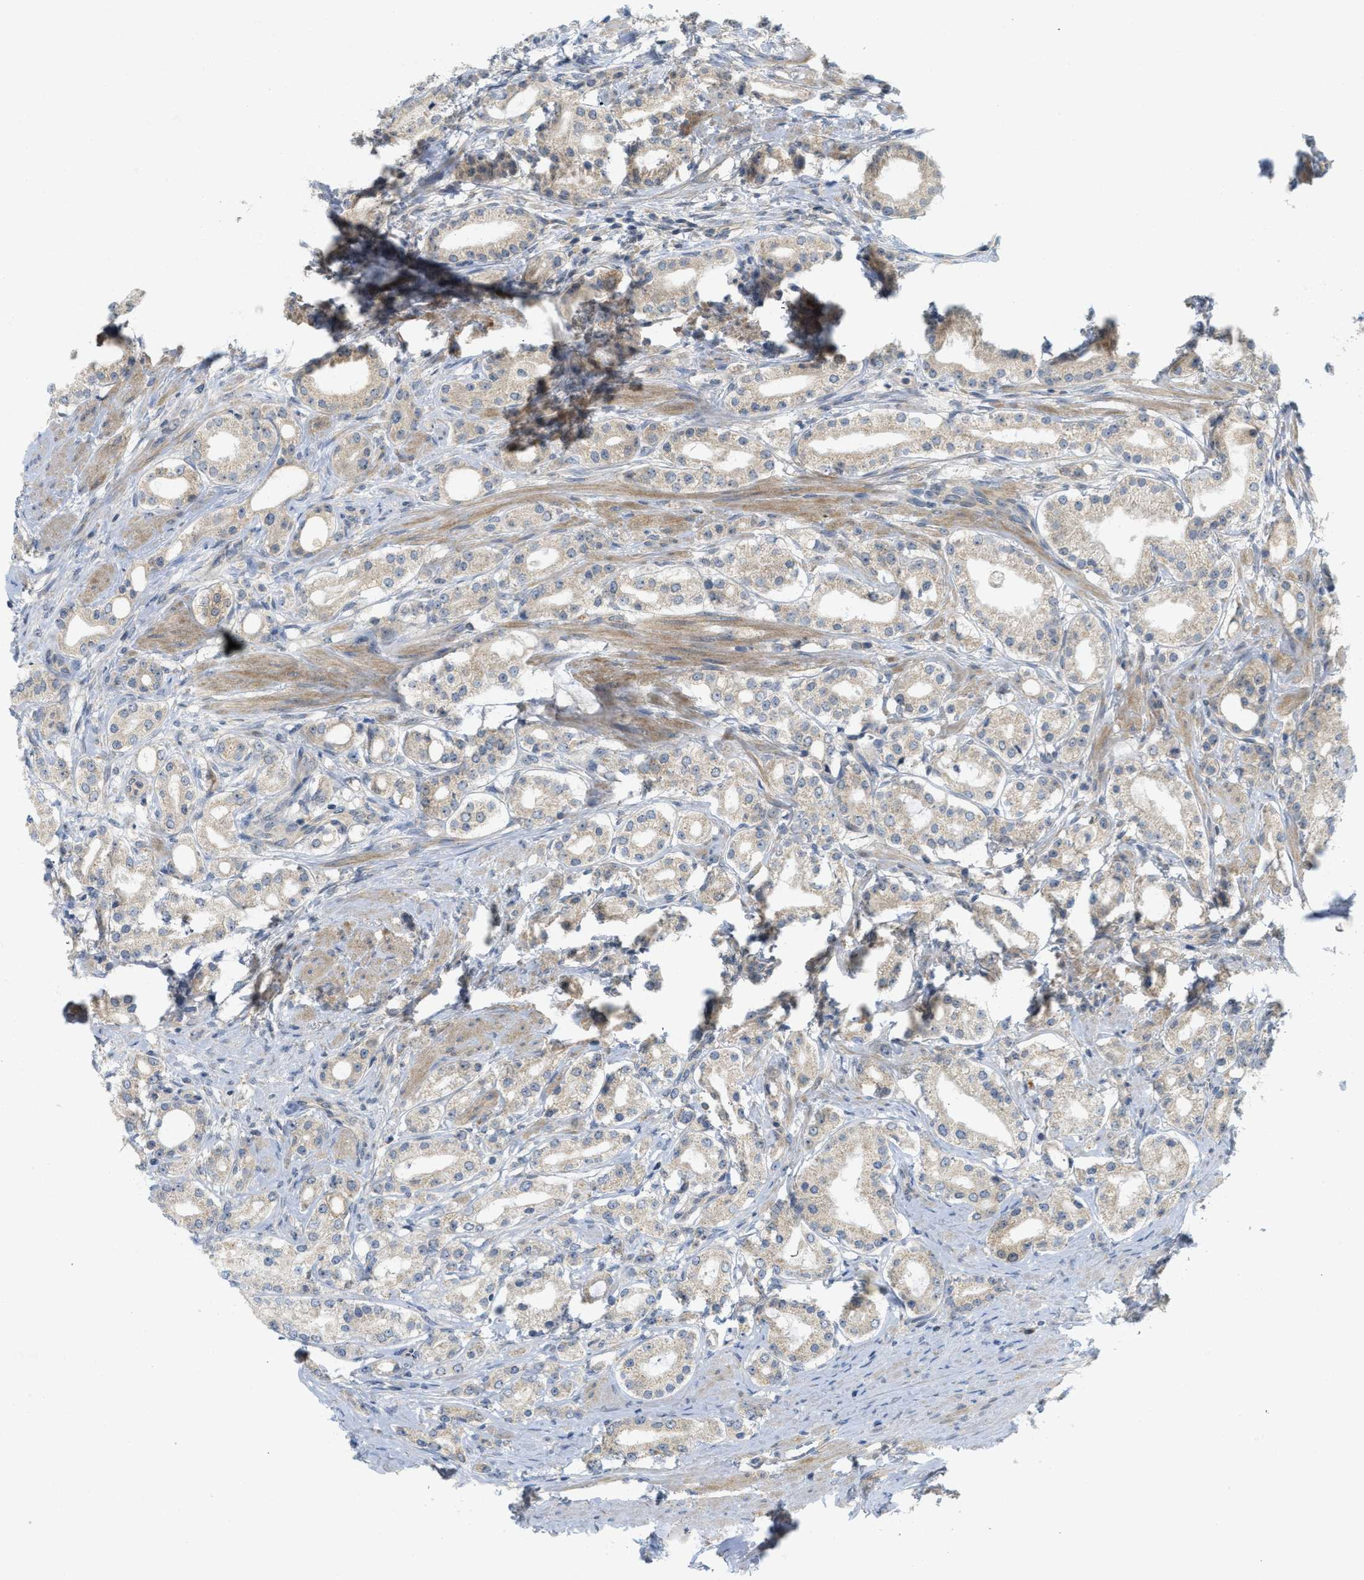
{"staining": {"intensity": "weak", "quantity": "<25%", "location": "cytoplasmic/membranous"}, "tissue": "prostate cancer", "cell_type": "Tumor cells", "image_type": "cancer", "snomed": [{"axis": "morphology", "description": "Adenocarcinoma, Low grade"}, {"axis": "topography", "description": "Prostate"}], "caption": "This is a image of IHC staining of prostate cancer, which shows no positivity in tumor cells. The staining is performed using DAB brown chromogen with nuclei counter-stained in using hematoxylin.", "gene": "PROC", "patient": {"sex": "male", "age": 63}}